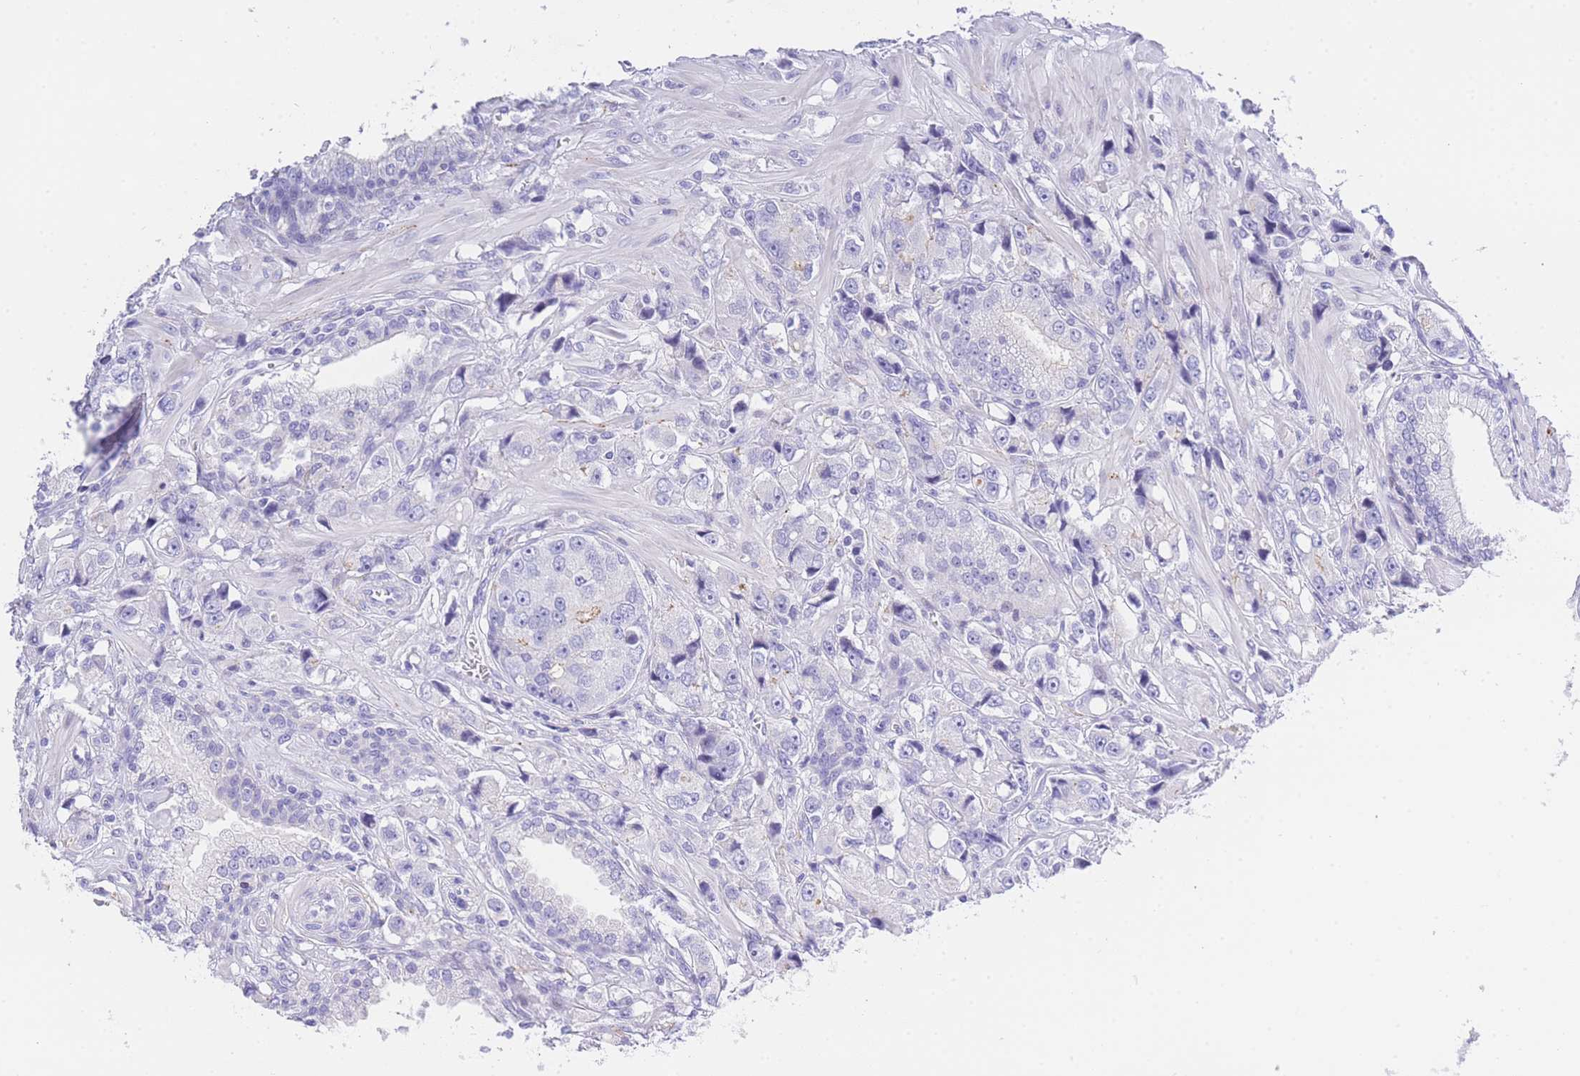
{"staining": {"intensity": "negative", "quantity": "none", "location": "none"}, "tissue": "prostate cancer", "cell_type": "Tumor cells", "image_type": "cancer", "snomed": [{"axis": "morphology", "description": "Adenocarcinoma, High grade"}, {"axis": "topography", "description": "Prostate"}], "caption": "Immunohistochemical staining of human adenocarcinoma (high-grade) (prostate) reveals no significant expression in tumor cells.", "gene": "TIFAB", "patient": {"sex": "male", "age": 74}}